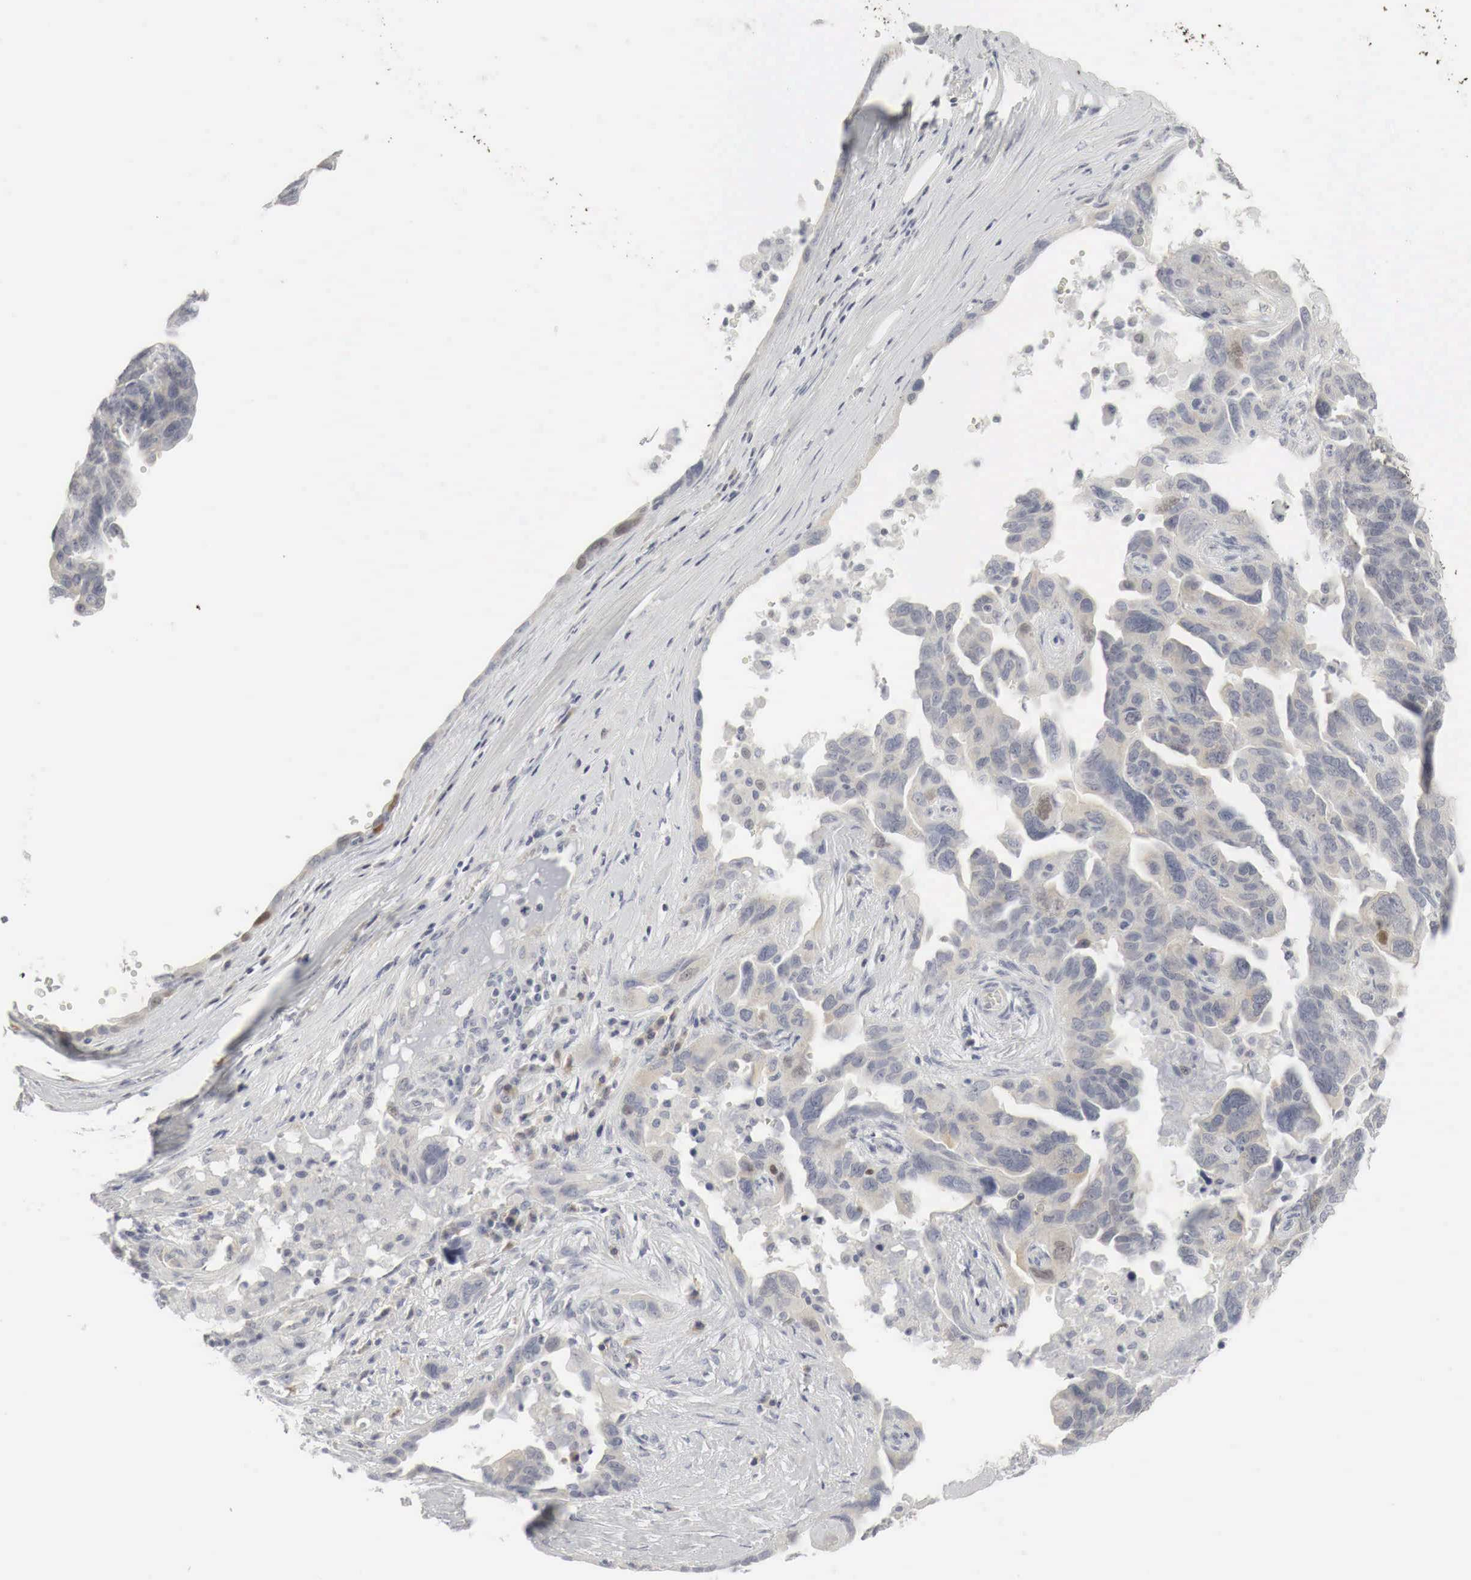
{"staining": {"intensity": "weak", "quantity": "25%-75%", "location": "cytoplasmic/membranous"}, "tissue": "ovarian cancer", "cell_type": "Tumor cells", "image_type": "cancer", "snomed": [{"axis": "morphology", "description": "Cystadenocarcinoma, serous, NOS"}, {"axis": "topography", "description": "Ovary"}], "caption": "A brown stain highlights weak cytoplasmic/membranous staining of a protein in ovarian cancer tumor cells. Nuclei are stained in blue.", "gene": "TP63", "patient": {"sex": "female", "age": 64}}